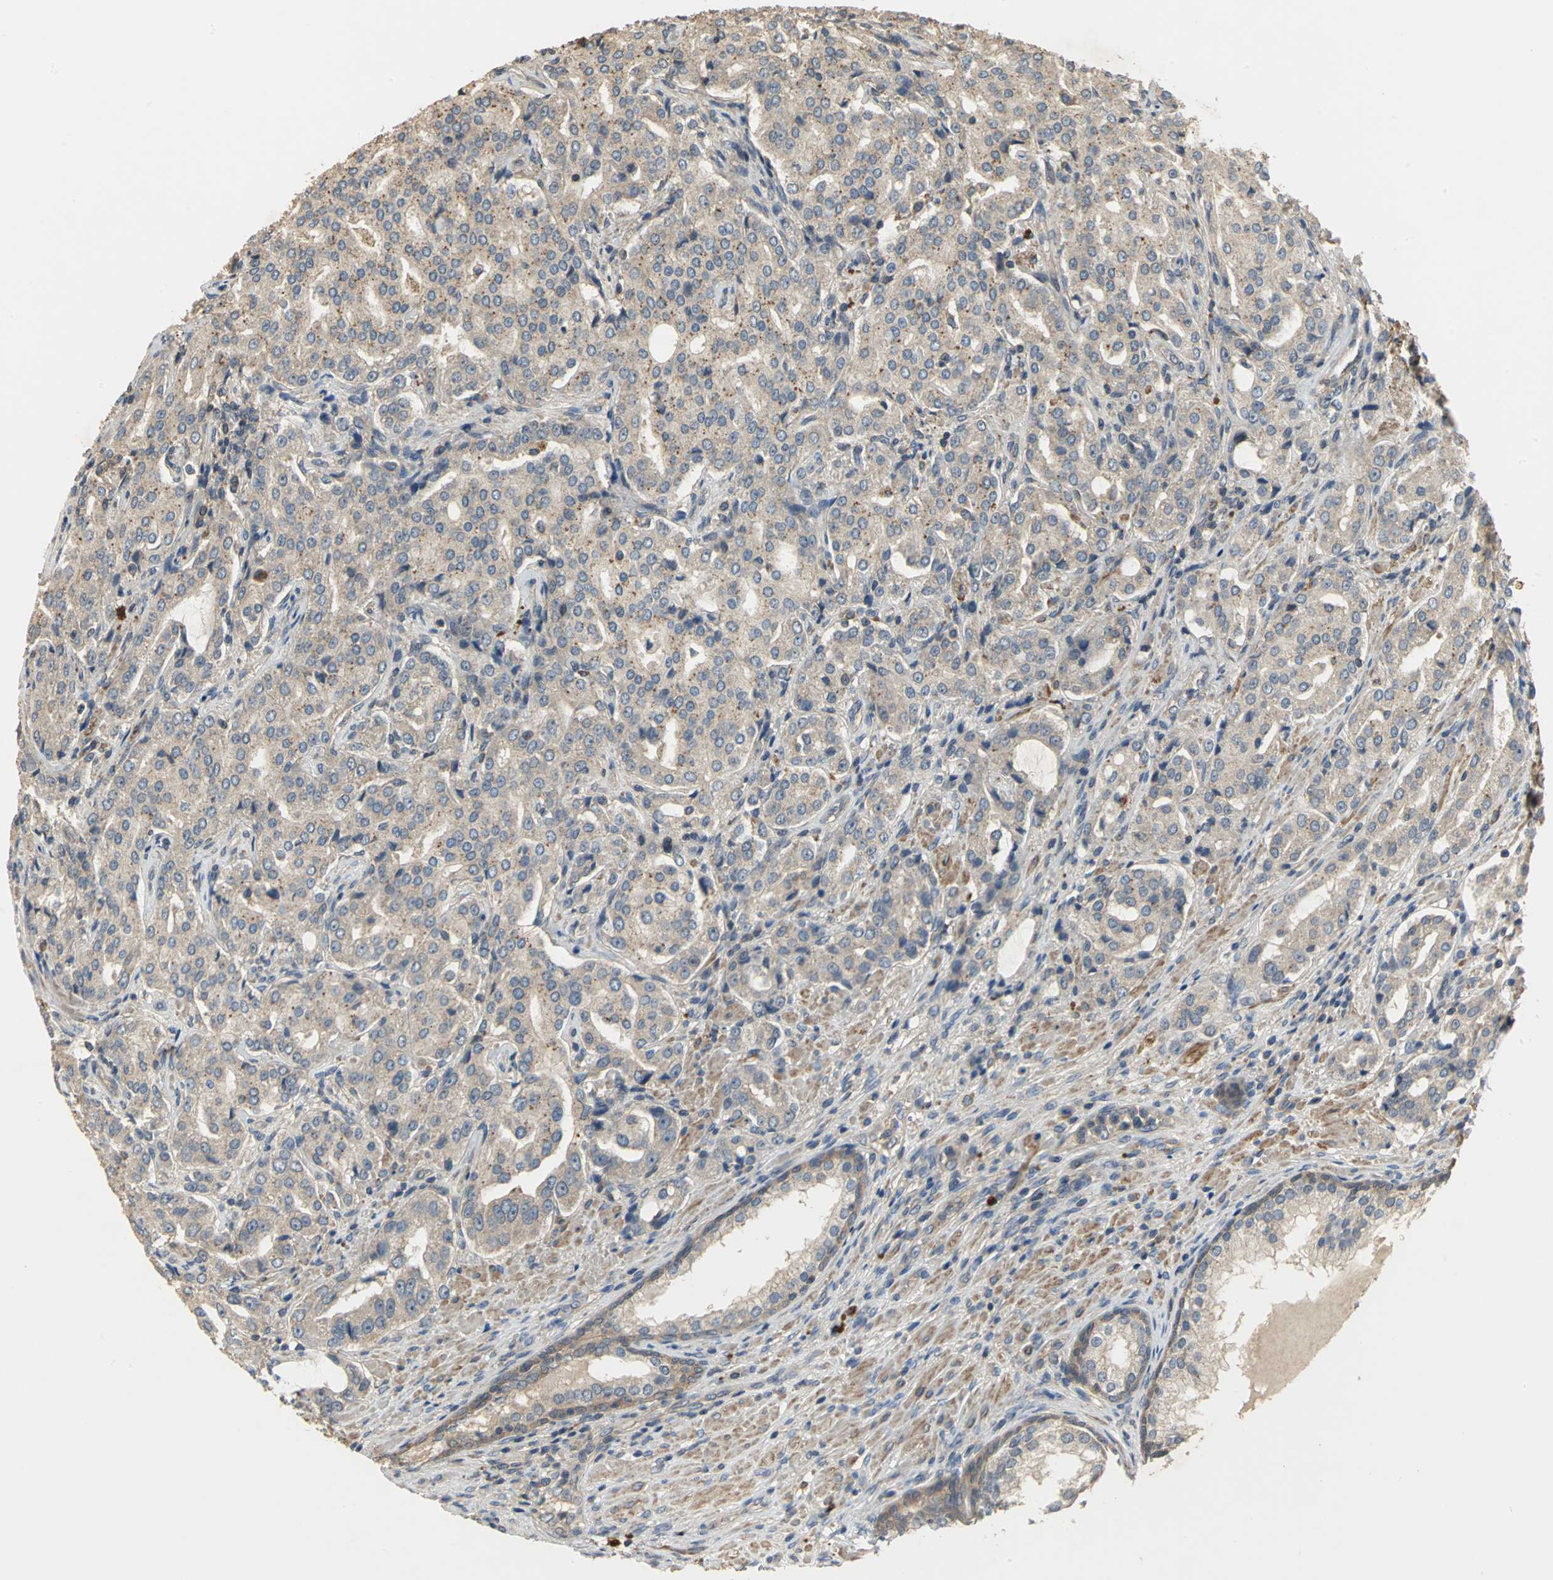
{"staining": {"intensity": "weak", "quantity": ">75%", "location": "cytoplasmic/membranous"}, "tissue": "prostate cancer", "cell_type": "Tumor cells", "image_type": "cancer", "snomed": [{"axis": "morphology", "description": "Adenocarcinoma, High grade"}, {"axis": "topography", "description": "Prostate"}], "caption": "Tumor cells show low levels of weak cytoplasmic/membranous staining in approximately >75% of cells in human adenocarcinoma (high-grade) (prostate).", "gene": "MET", "patient": {"sex": "male", "age": 72}}